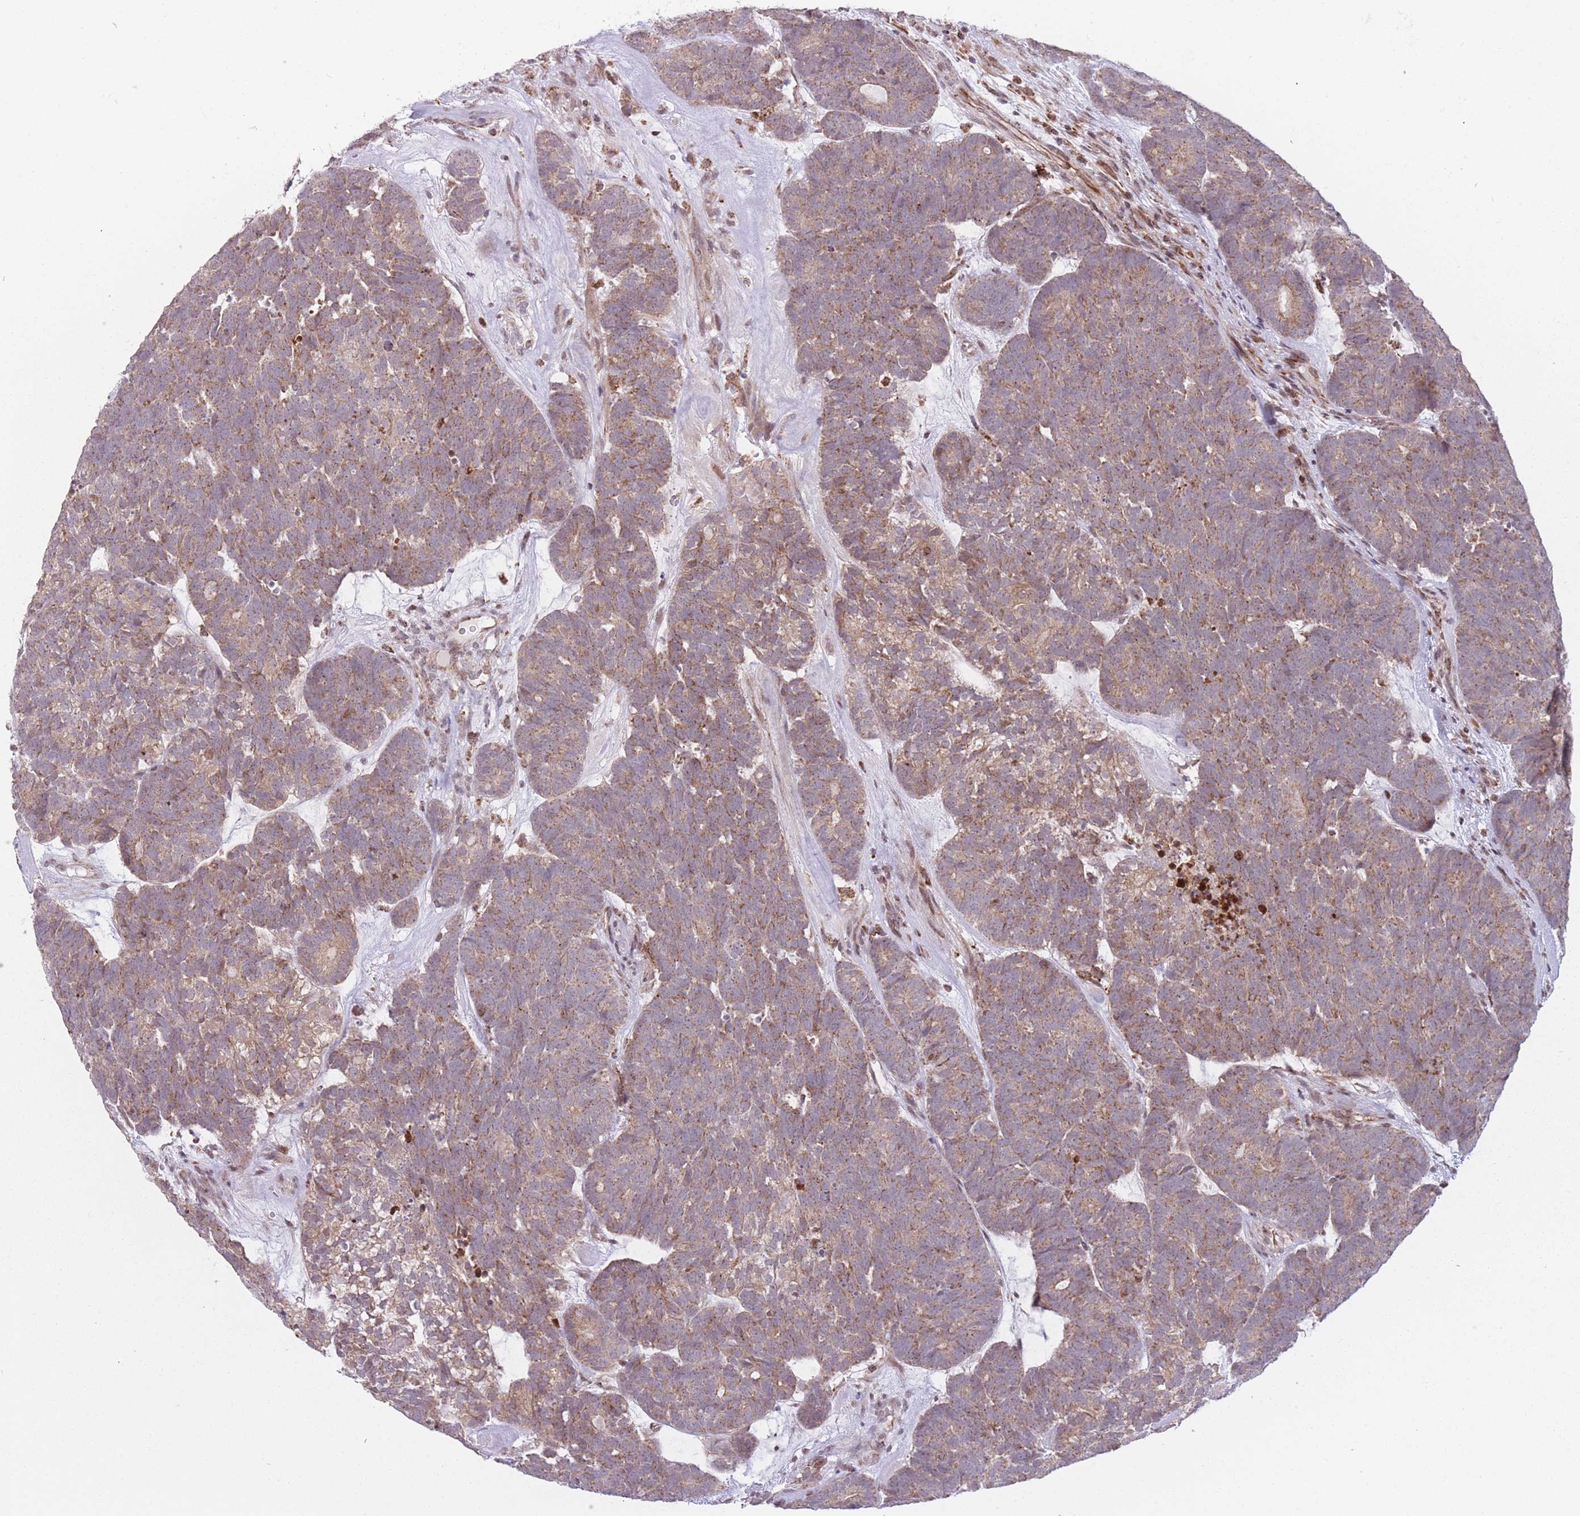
{"staining": {"intensity": "moderate", "quantity": ">75%", "location": "cytoplasmic/membranous"}, "tissue": "head and neck cancer", "cell_type": "Tumor cells", "image_type": "cancer", "snomed": [{"axis": "morphology", "description": "Adenocarcinoma, NOS"}, {"axis": "topography", "description": "Head-Neck"}], "caption": "Head and neck cancer tissue displays moderate cytoplasmic/membranous expression in about >75% of tumor cells, visualized by immunohistochemistry.", "gene": "DPYSL4", "patient": {"sex": "female", "age": 81}}